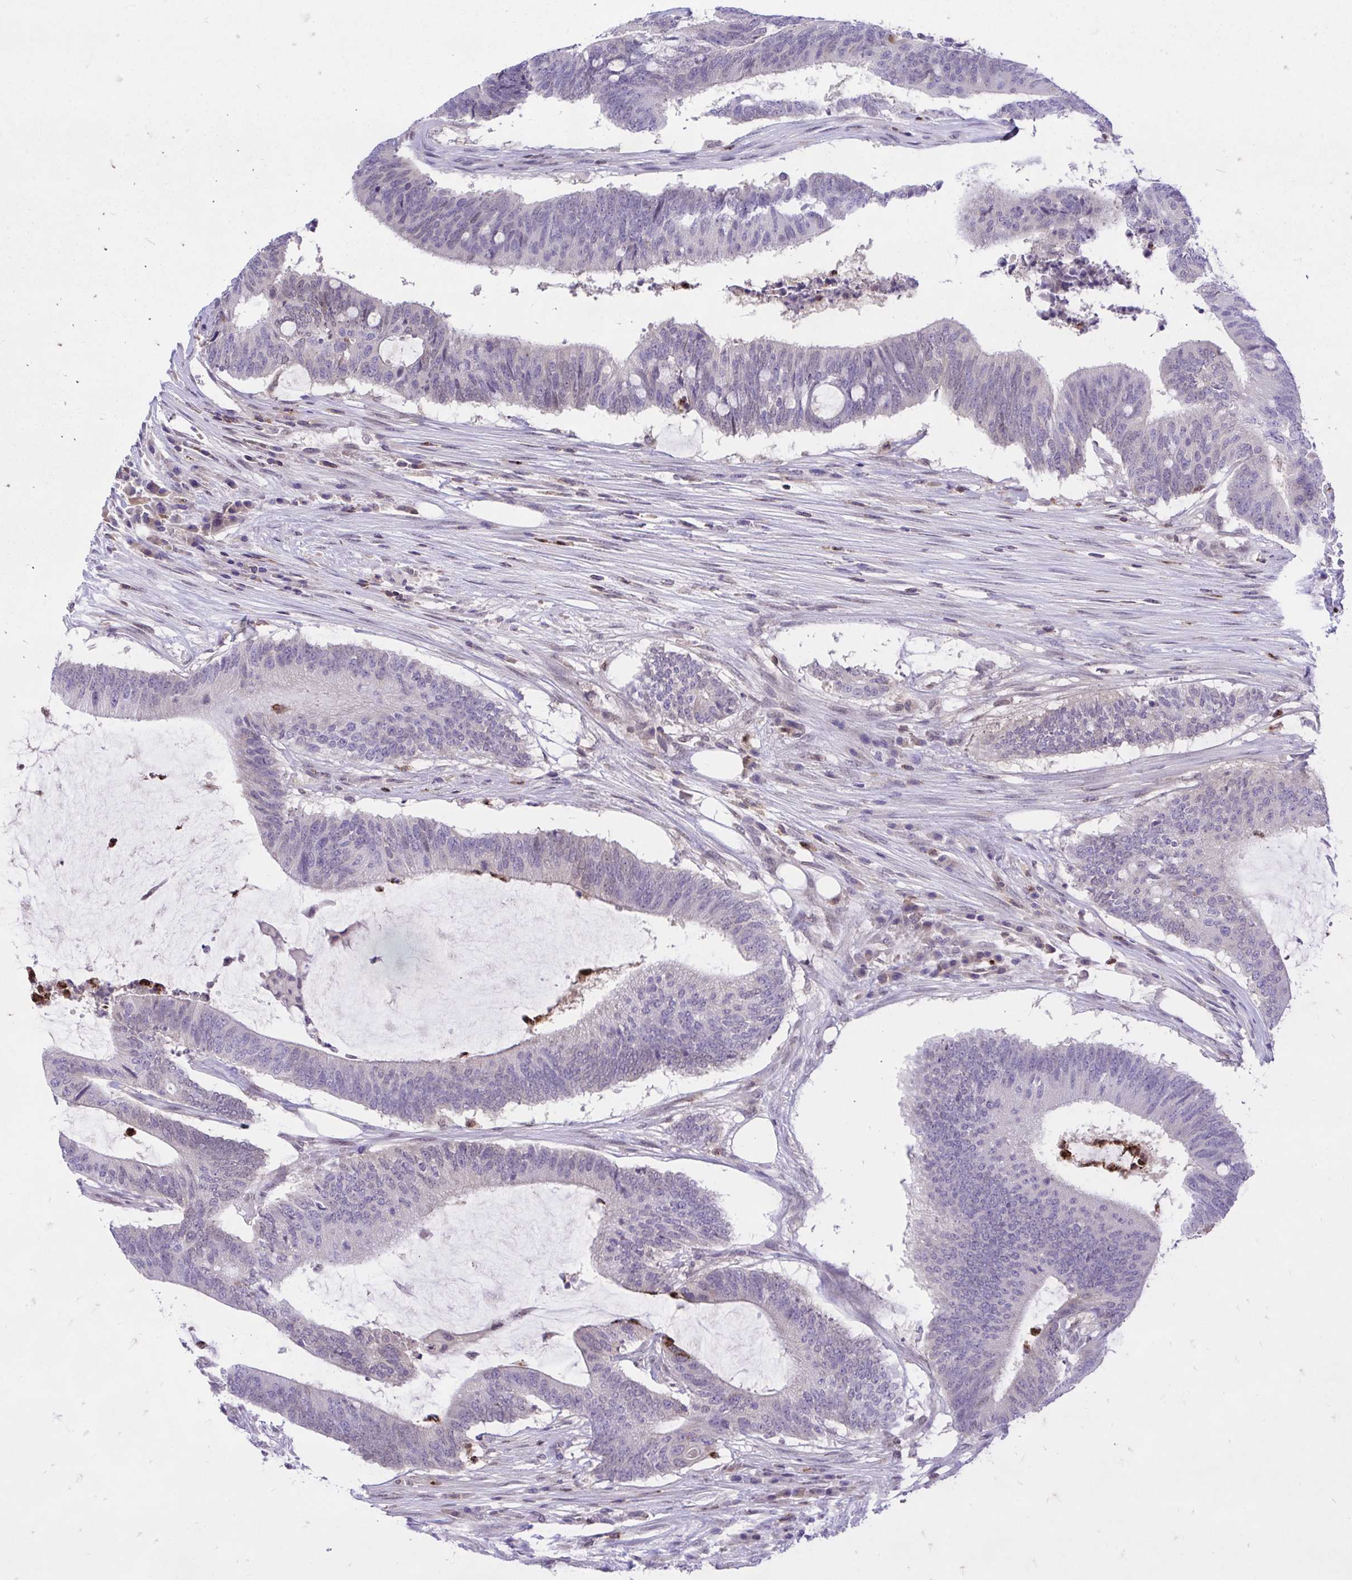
{"staining": {"intensity": "negative", "quantity": "none", "location": "none"}, "tissue": "colorectal cancer", "cell_type": "Tumor cells", "image_type": "cancer", "snomed": [{"axis": "morphology", "description": "Adenocarcinoma, NOS"}, {"axis": "topography", "description": "Colon"}], "caption": "A high-resolution micrograph shows IHC staining of colorectal cancer (adenocarcinoma), which exhibits no significant positivity in tumor cells. (DAB immunohistochemistry (IHC) visualized using brightfield microscopy, high magnification).", "gene": "CXCL8", "patient": {"sex": "female", "age": 43}}